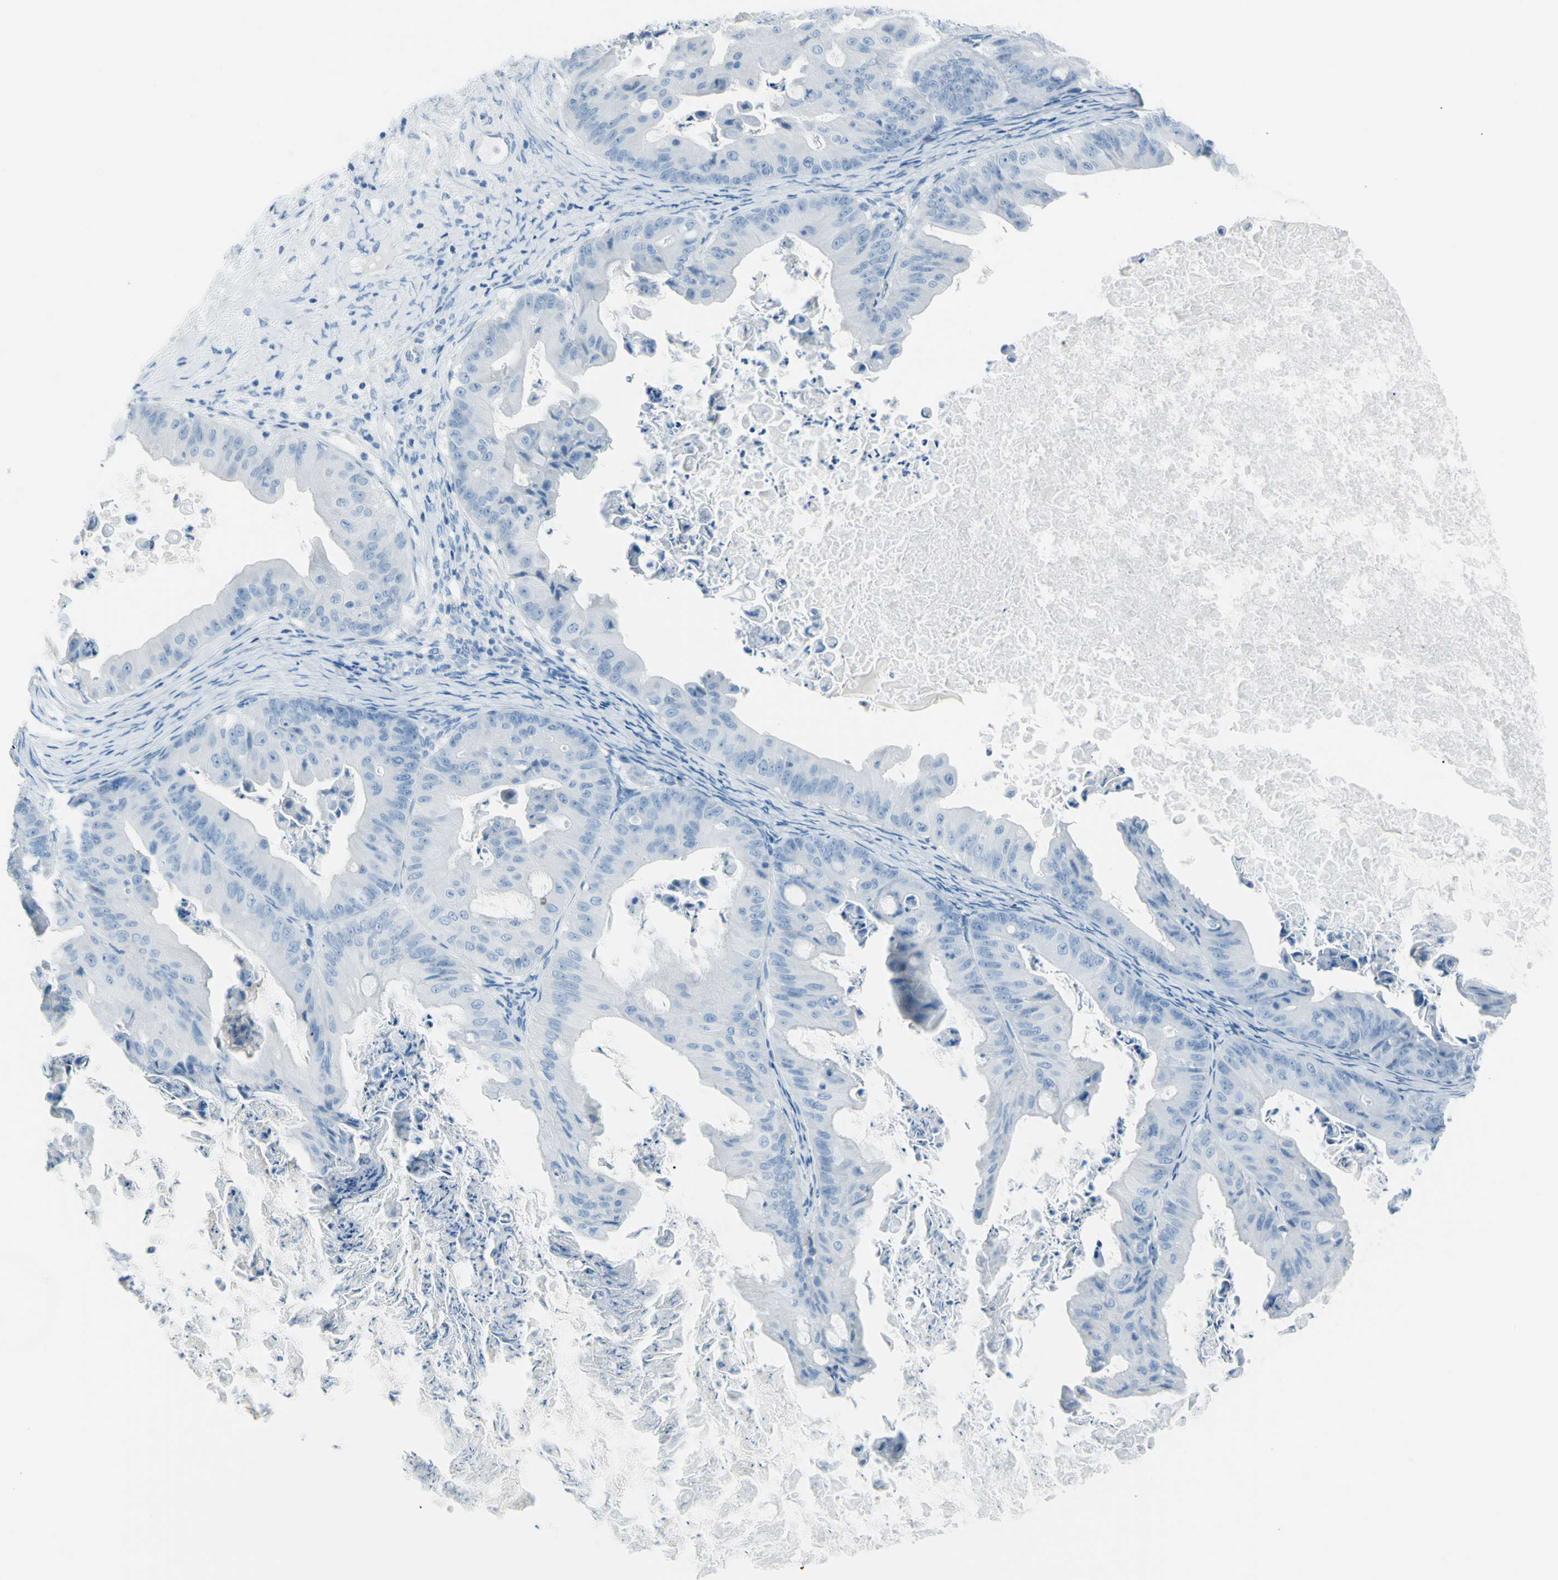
{"staining": {"intensity": "negative", "quantity": "none", "location": "none"}, "tissue": "ovarian cancer", "cell_type": "Tumor cells", "image_type": "cancer", "snomed": [{"axis": "morphology", "description": "Cystadenocarcinoma, mucinous, NOS"}, {"axis": "topography", "description": "Ovary"}], "caption": "DAB (3,3'-diaminobenzidine) immunohistochemical staining of human ovarian cancer displays no significant staining in tumor cells.", "gene": "TFPI2", "patient": {"sex": "female", "age": 37}}